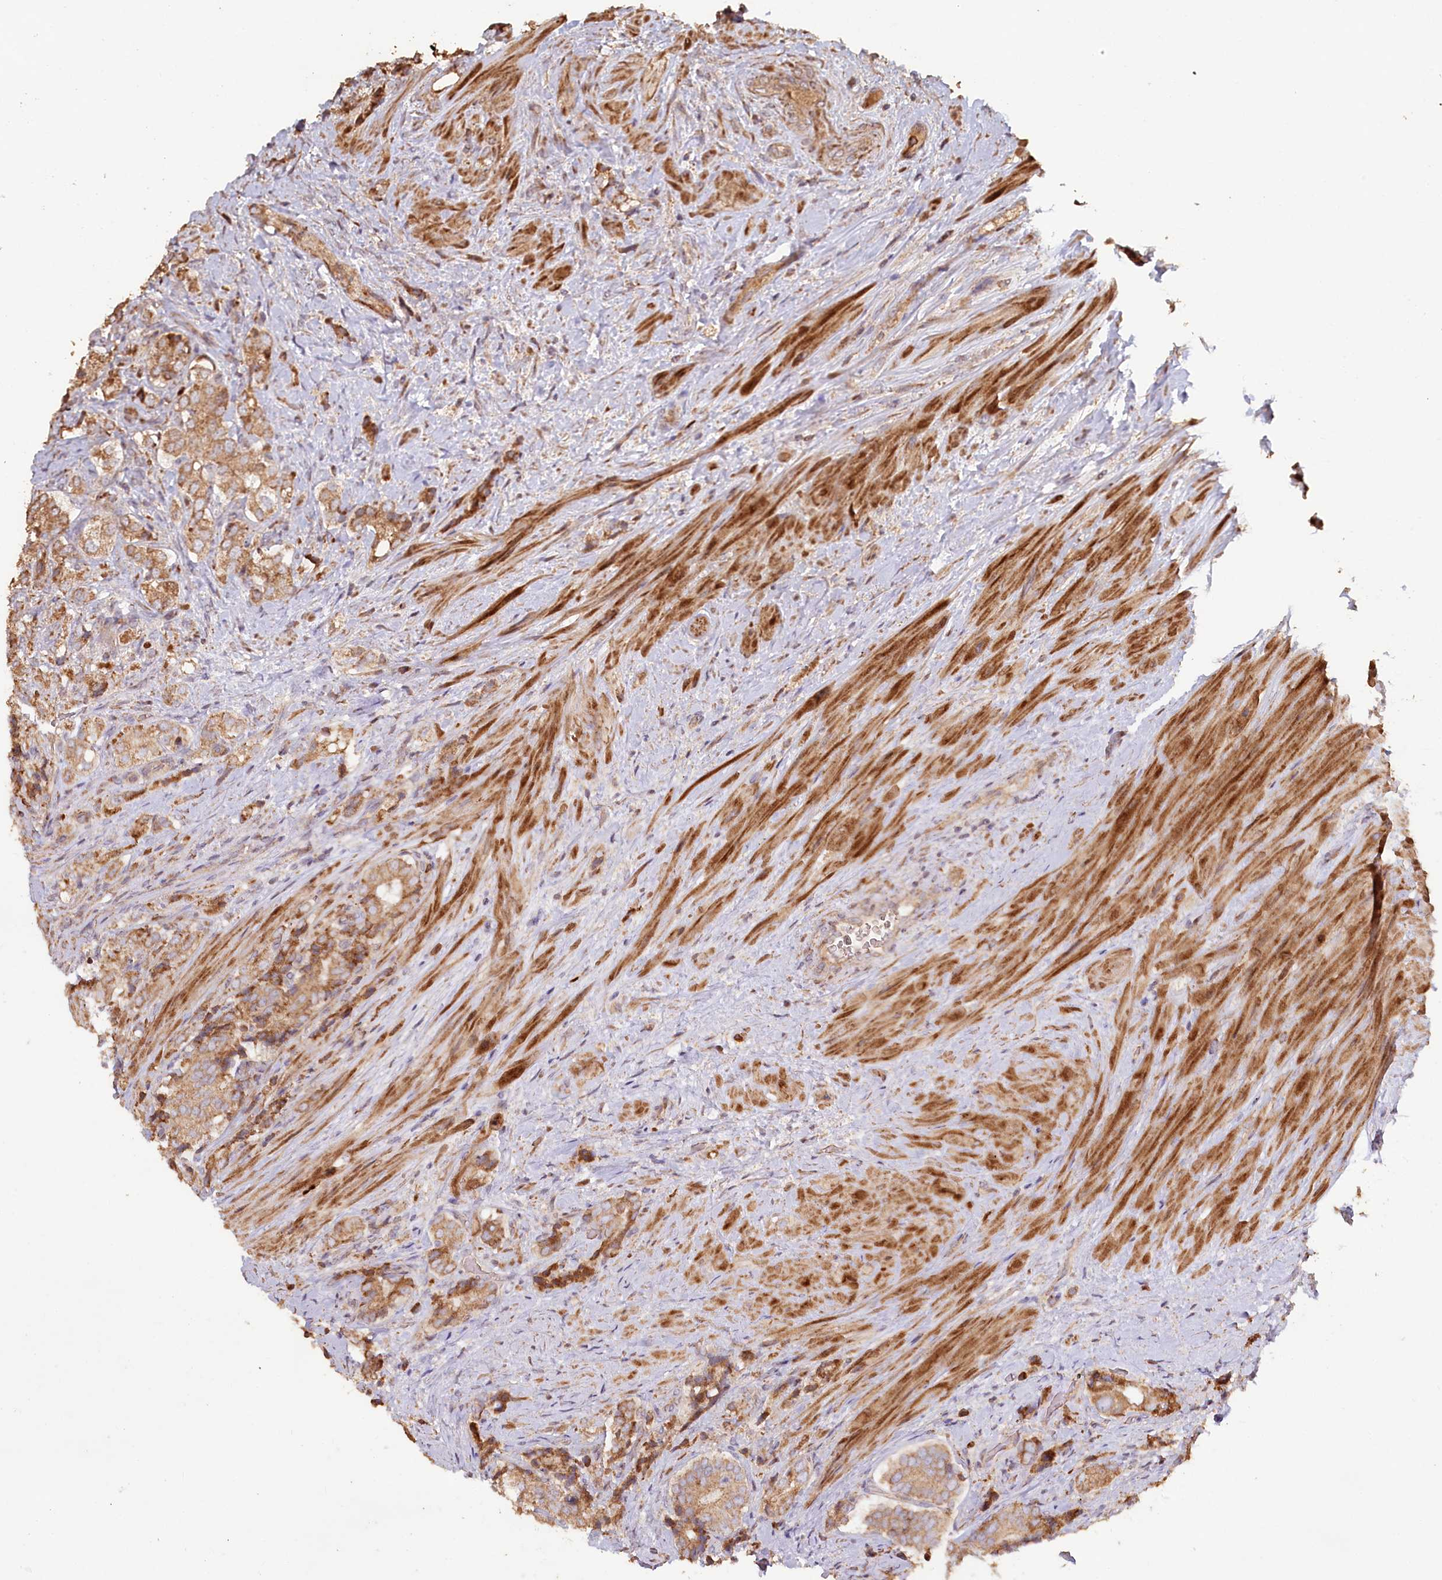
{"staining": {"intensity": "moderate", "quantity": ">75%", "location": "cytoplasmic/membranous"}, "tissue": "prostate cancer", "cell_type": "Tumor cells", "image_type": "cancer", "snomed": [{"axis": "morphology", "description": "Adenocarcinoma, High grade"}, {"axis": "topography", "description": "Prostate"}], "caption": "The image reveals a brown stain indicating the presence of a protein in the cytoplasmic/membranous of tumor cells in prostate cancer.", "gene": "HAL", "patient": {"sex": "male", "age": 65}}